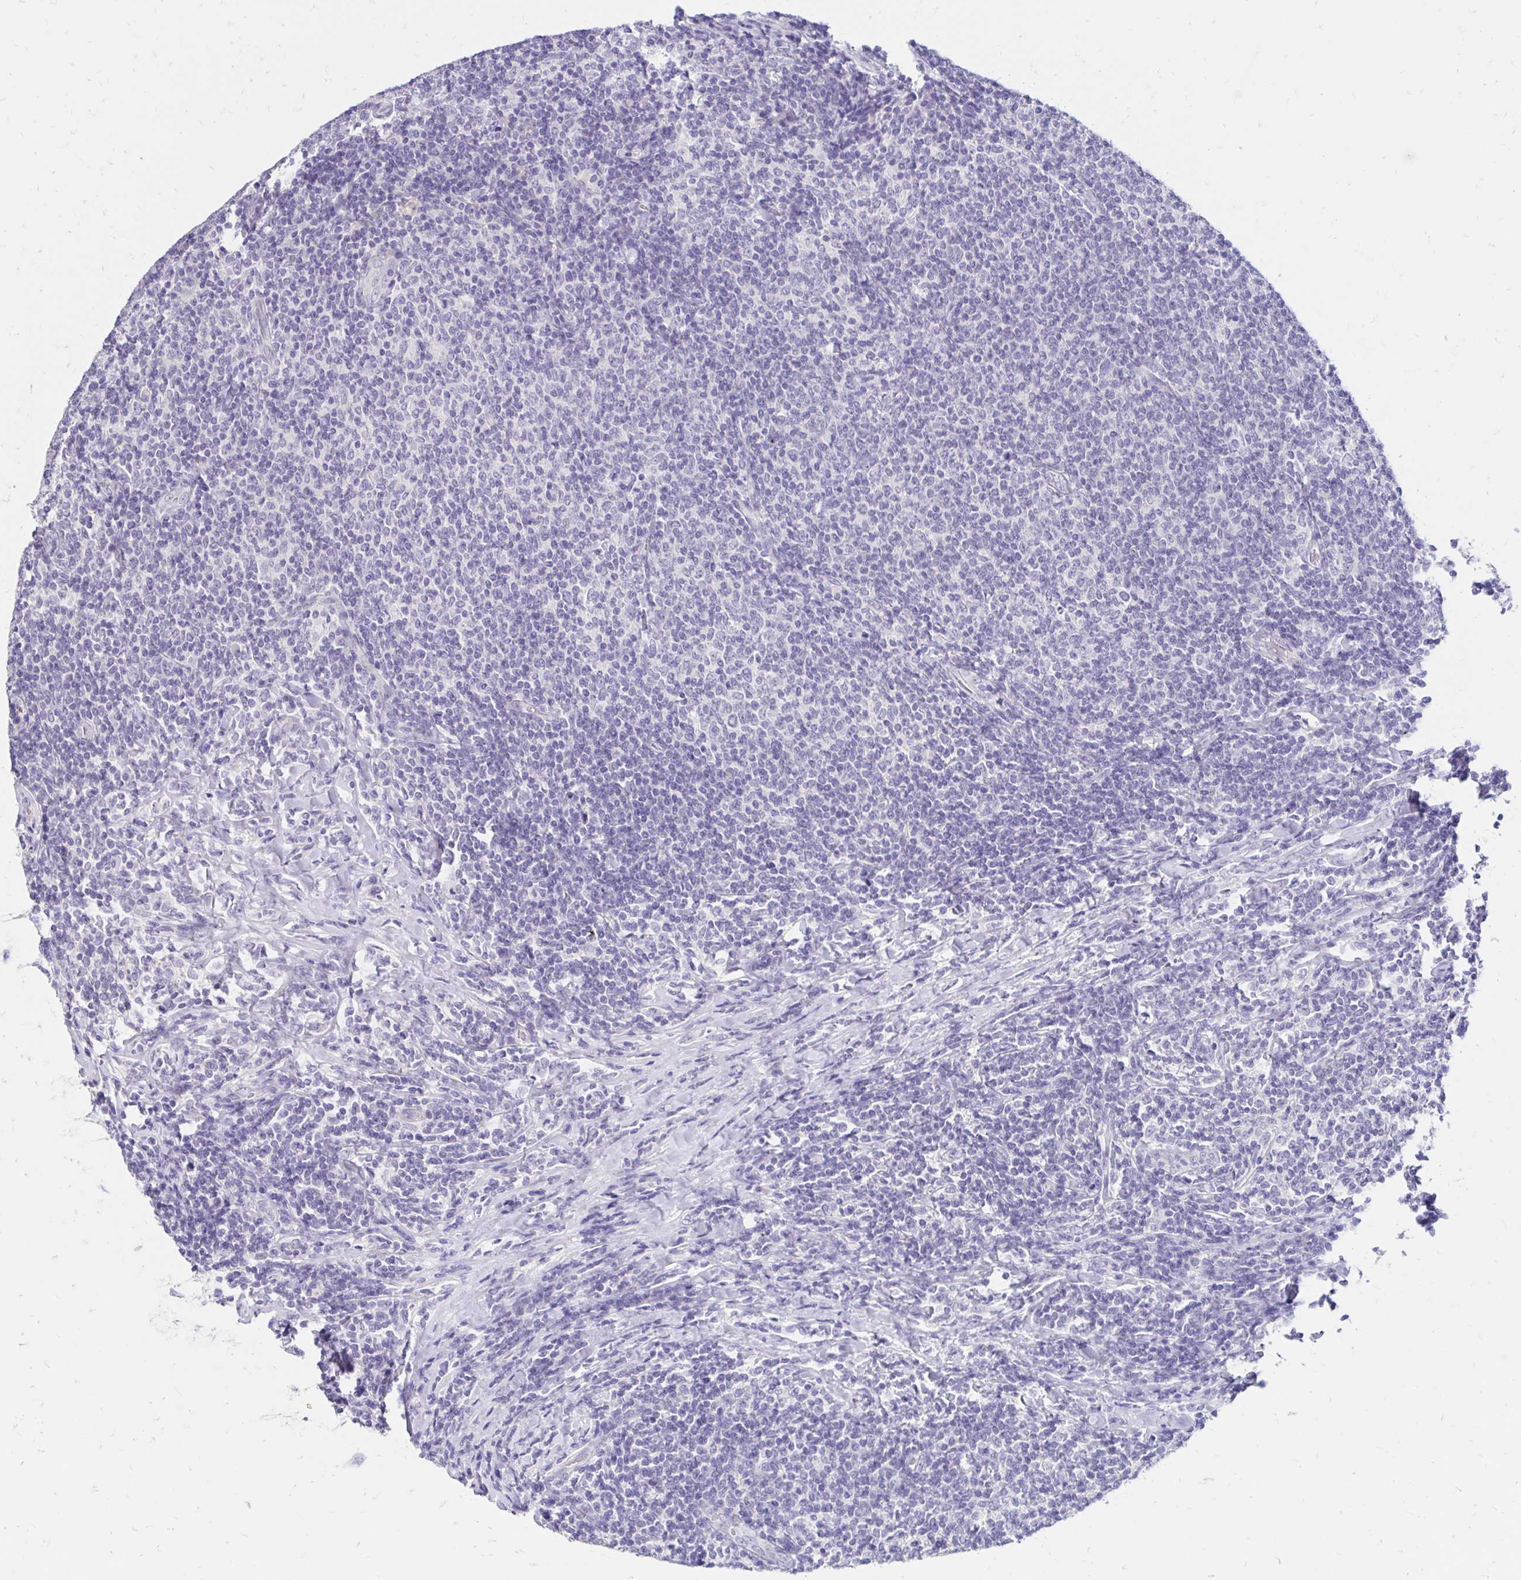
{"staining": {"intensity": "negative", "quantity": "none", "location": "none"}, "tissue": "lymphoma", "cell_type": "Tumor cells", "image_type": "cancer", "snomed": [{"axis": "morphology", "description": "Malignant lymphoma, non-Hodgkin's type, Low grade"}, {"axis": "topography", "description": "Lymph node"}], "caption": "Immunohistochemistry (IHC) image of lymphoma stained for a protein (brown), which exhibits no expression in tumor cells. (Stains: DAB immunohistochemistry with hematoxylin counter stain, Microscopy: brightfield microscopy at high magnification).", "gene": "AZGP1", "patient": {"sex": "male", "age": 52}}